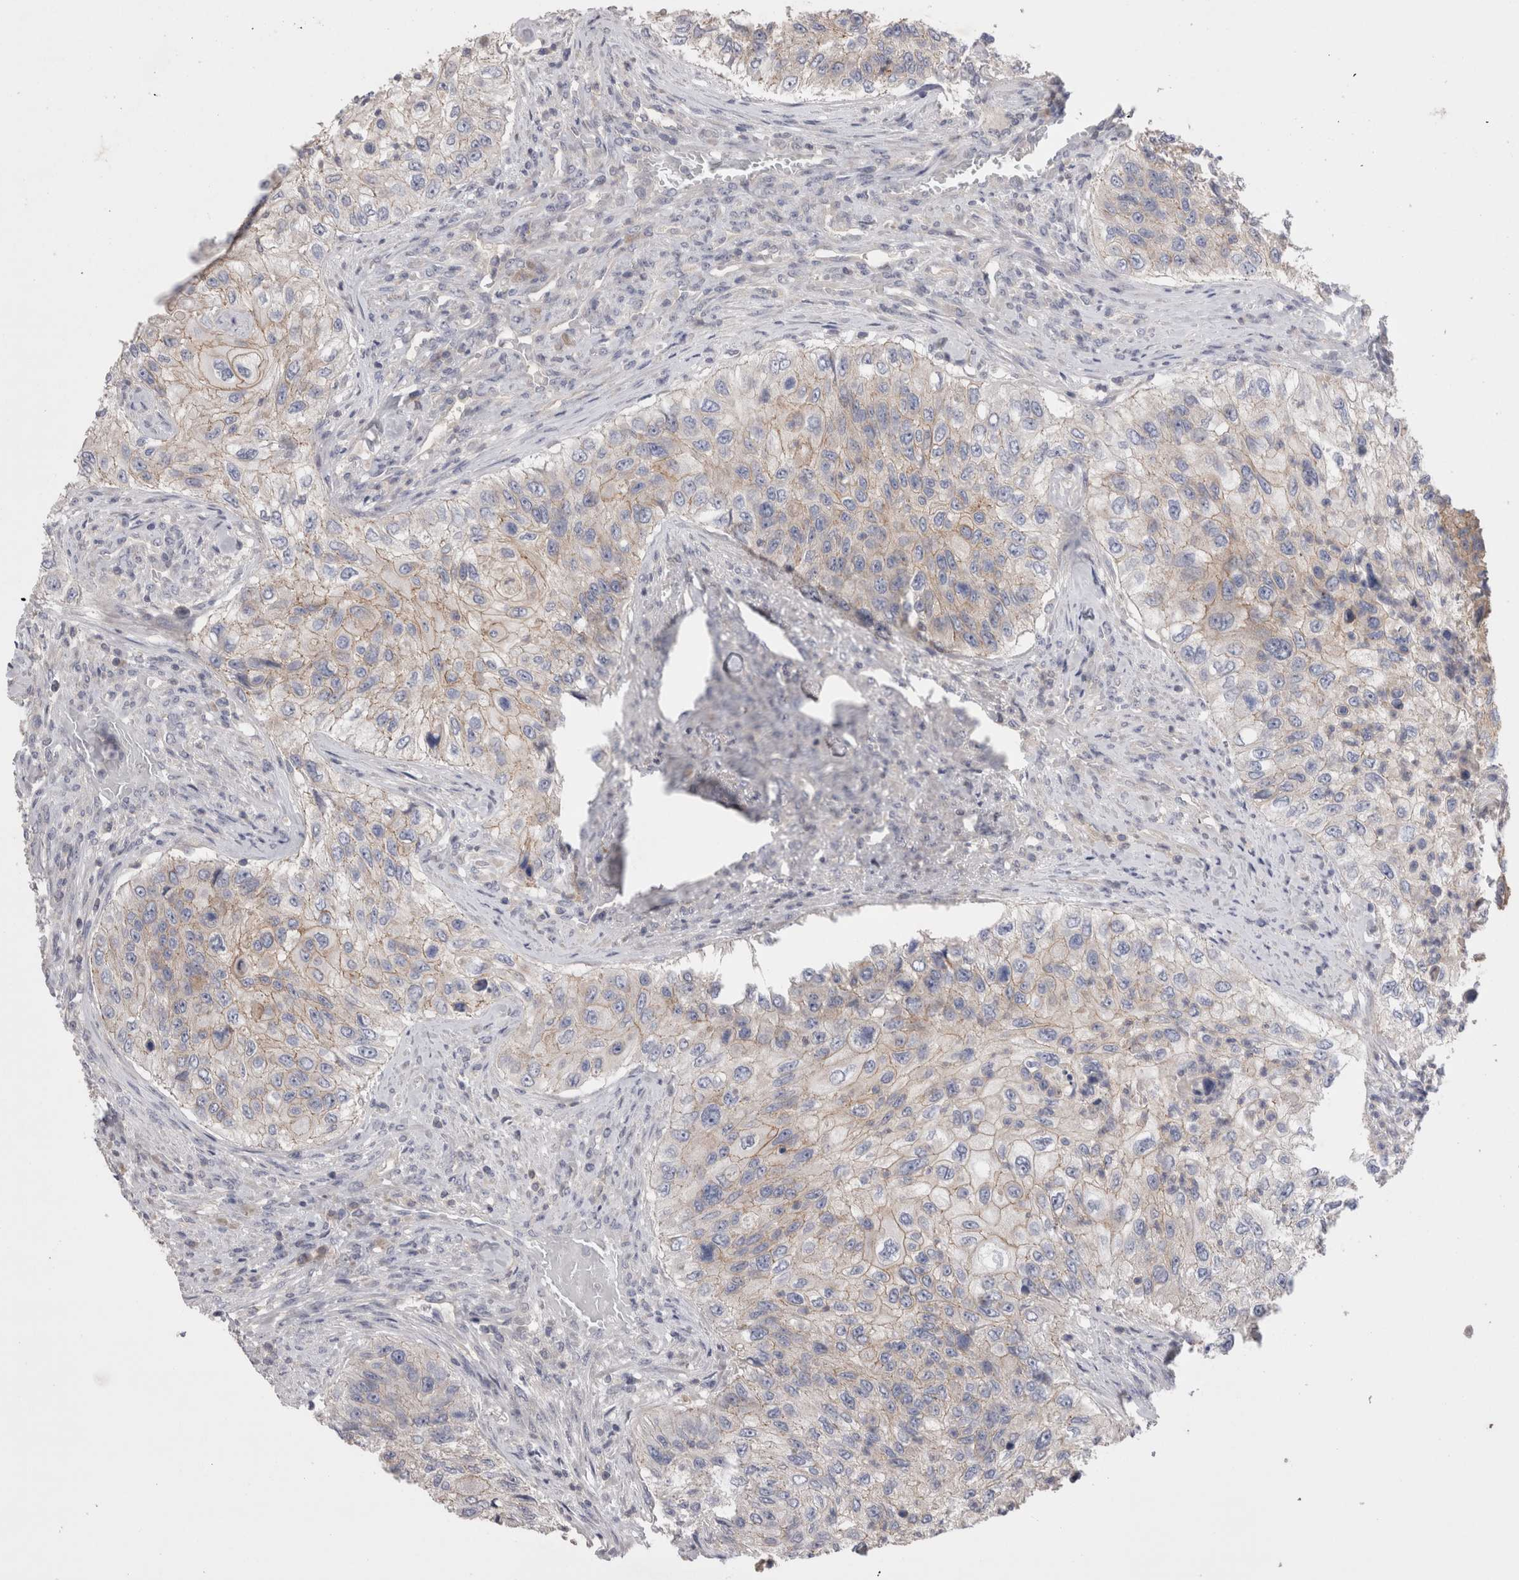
{"staining": {"intensity": "weak", "quantity": "25%-75%", "location": "cytoplasmic/membranous"}, "tissue": "urothelial cancer", "cell_type": "Tumor cells", "image_type": "cancer", "snomed": [{"axis": "morphology", "description": "Urothelial carcinoma, High grade"}, {"axis": "topography", "description": "Urinary bladder"}], "caption": "High-grade urothelial carcinoma stained for a protein displays weak cytoplasmic/membranous positivity in tumor cells. Using DAB (3,3'-diaminobenzidine) (brown) and hematoxylin (blue) stains, captured at high magnification using brightfield microscopy.", "gene": "OTOR", "patient": {"sex": "female", "age": 60}}